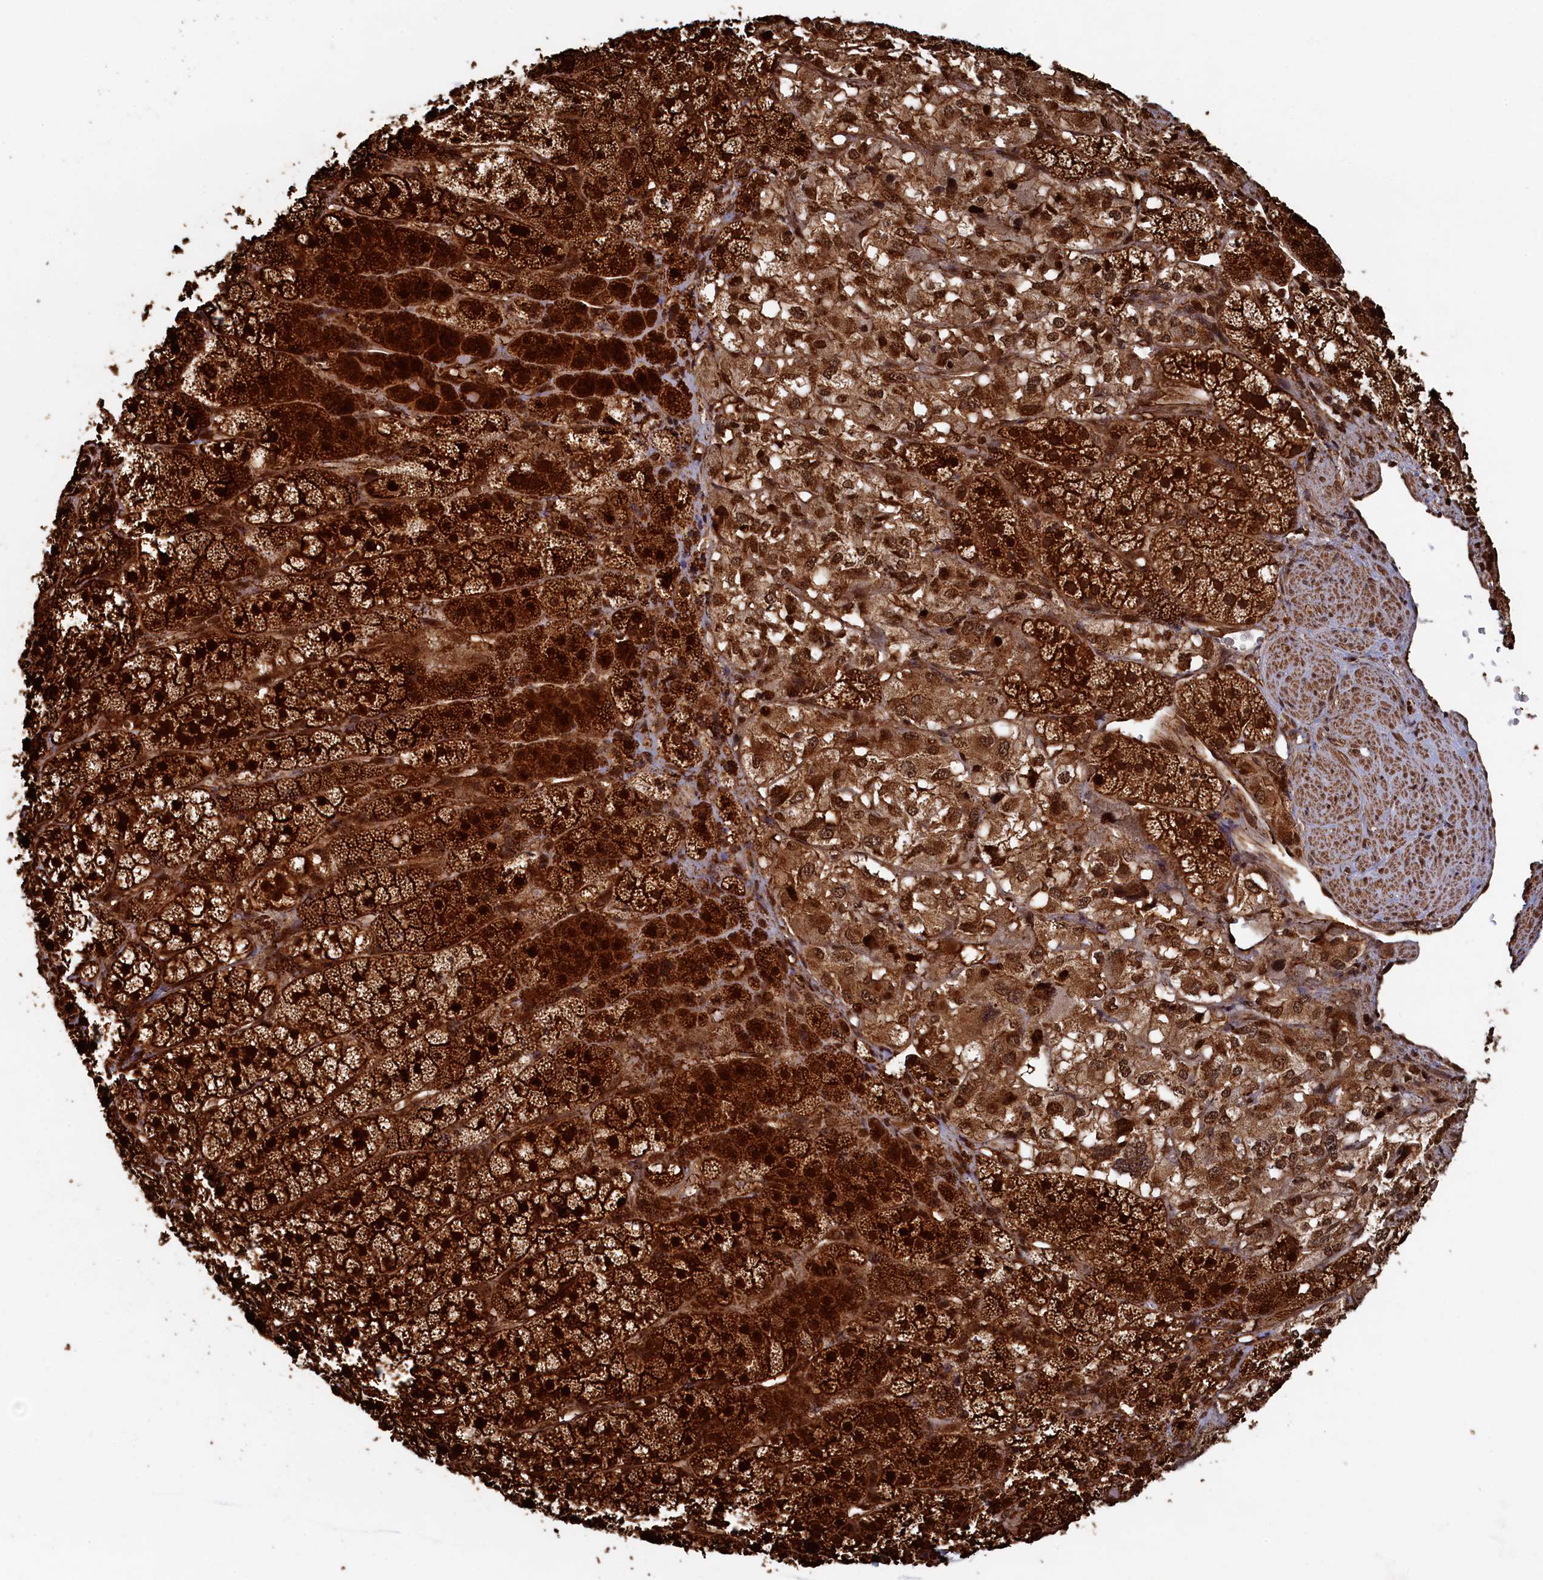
{"staining": {"intensity": "strong", "quantity": ">75%", "location": "cytoplasmic/membranous,nuclear"}, "tissue": "adrenal gland", "cell_type": "Glandular cells", "image_type": "normal", "snomed": [{"axis": "morphology", "description": "Normal tissue, NOS"}, {"axis": "topography", "description": "Adrenal gland"}], "caption": "Normal adrenal gland was stained to show a protein in brown. There is high levels of strong cytoplasmic/membranous,nuclear staining in about >75% of glandular cells. (IHC, brightfield microscopy, high magnification).", "gene": "PIGN", "patient": {"sex": "female", "age": 44}}